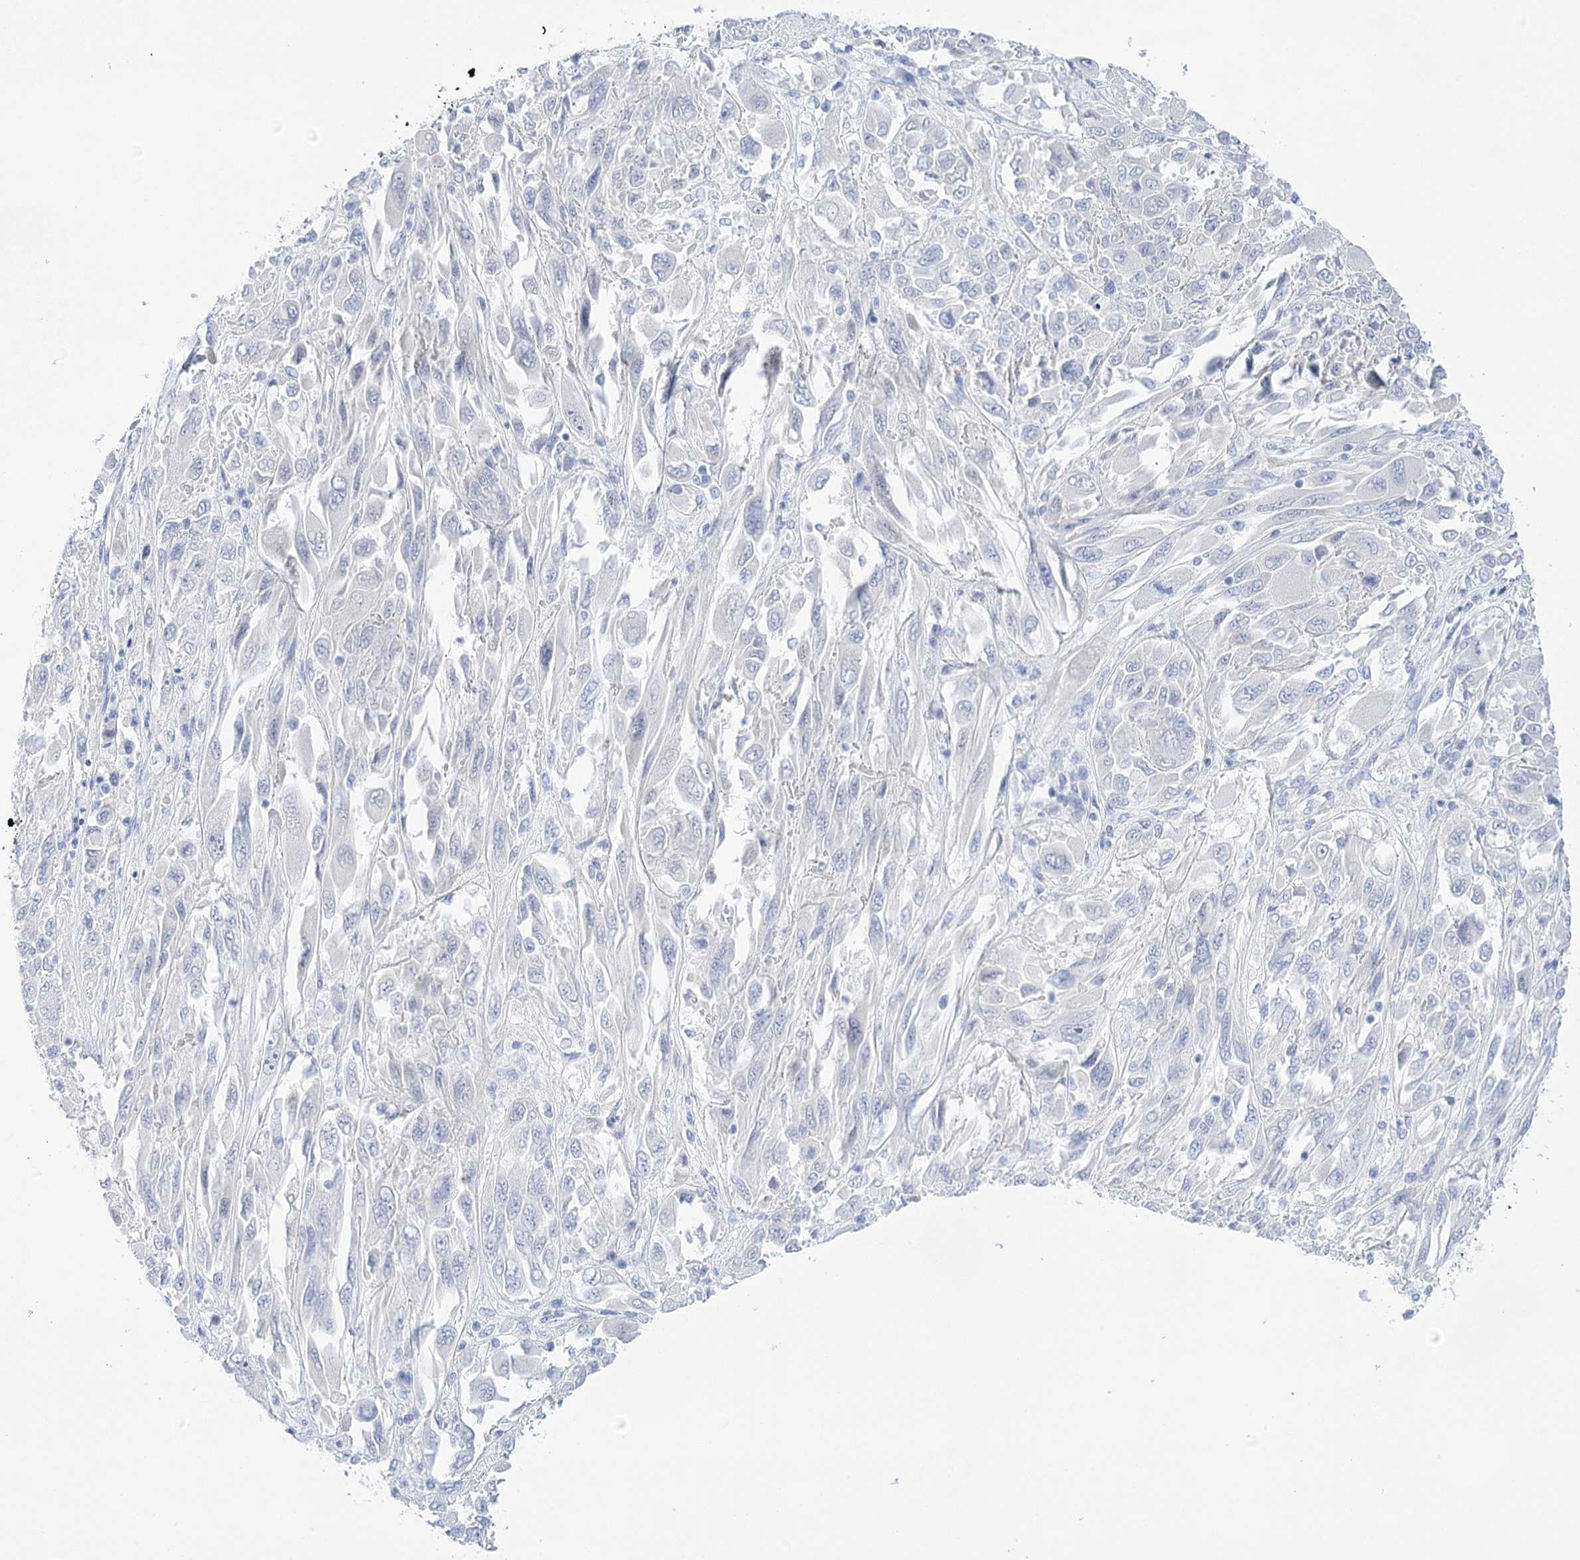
{"staining": {"intensity": "negative", "quantity": "none", "location": "none"}, "tissue": "melanoma", "cell_type": "Tumor cells", "image_type": "cancer", "snomed": [{"axis": "morphology", "description": "Malignant melanoma, NOS"}, {"axis": "topography", "description": "Skin"}], "caption": "High magnification brightfield microscopy of malignant melanoma stained with DAB (brown) and counterstained with hematoxylin (blue): tumor cells show no significant staining.", "gene": "LALBA", "patient": {"sex": "female", "age": 91}}